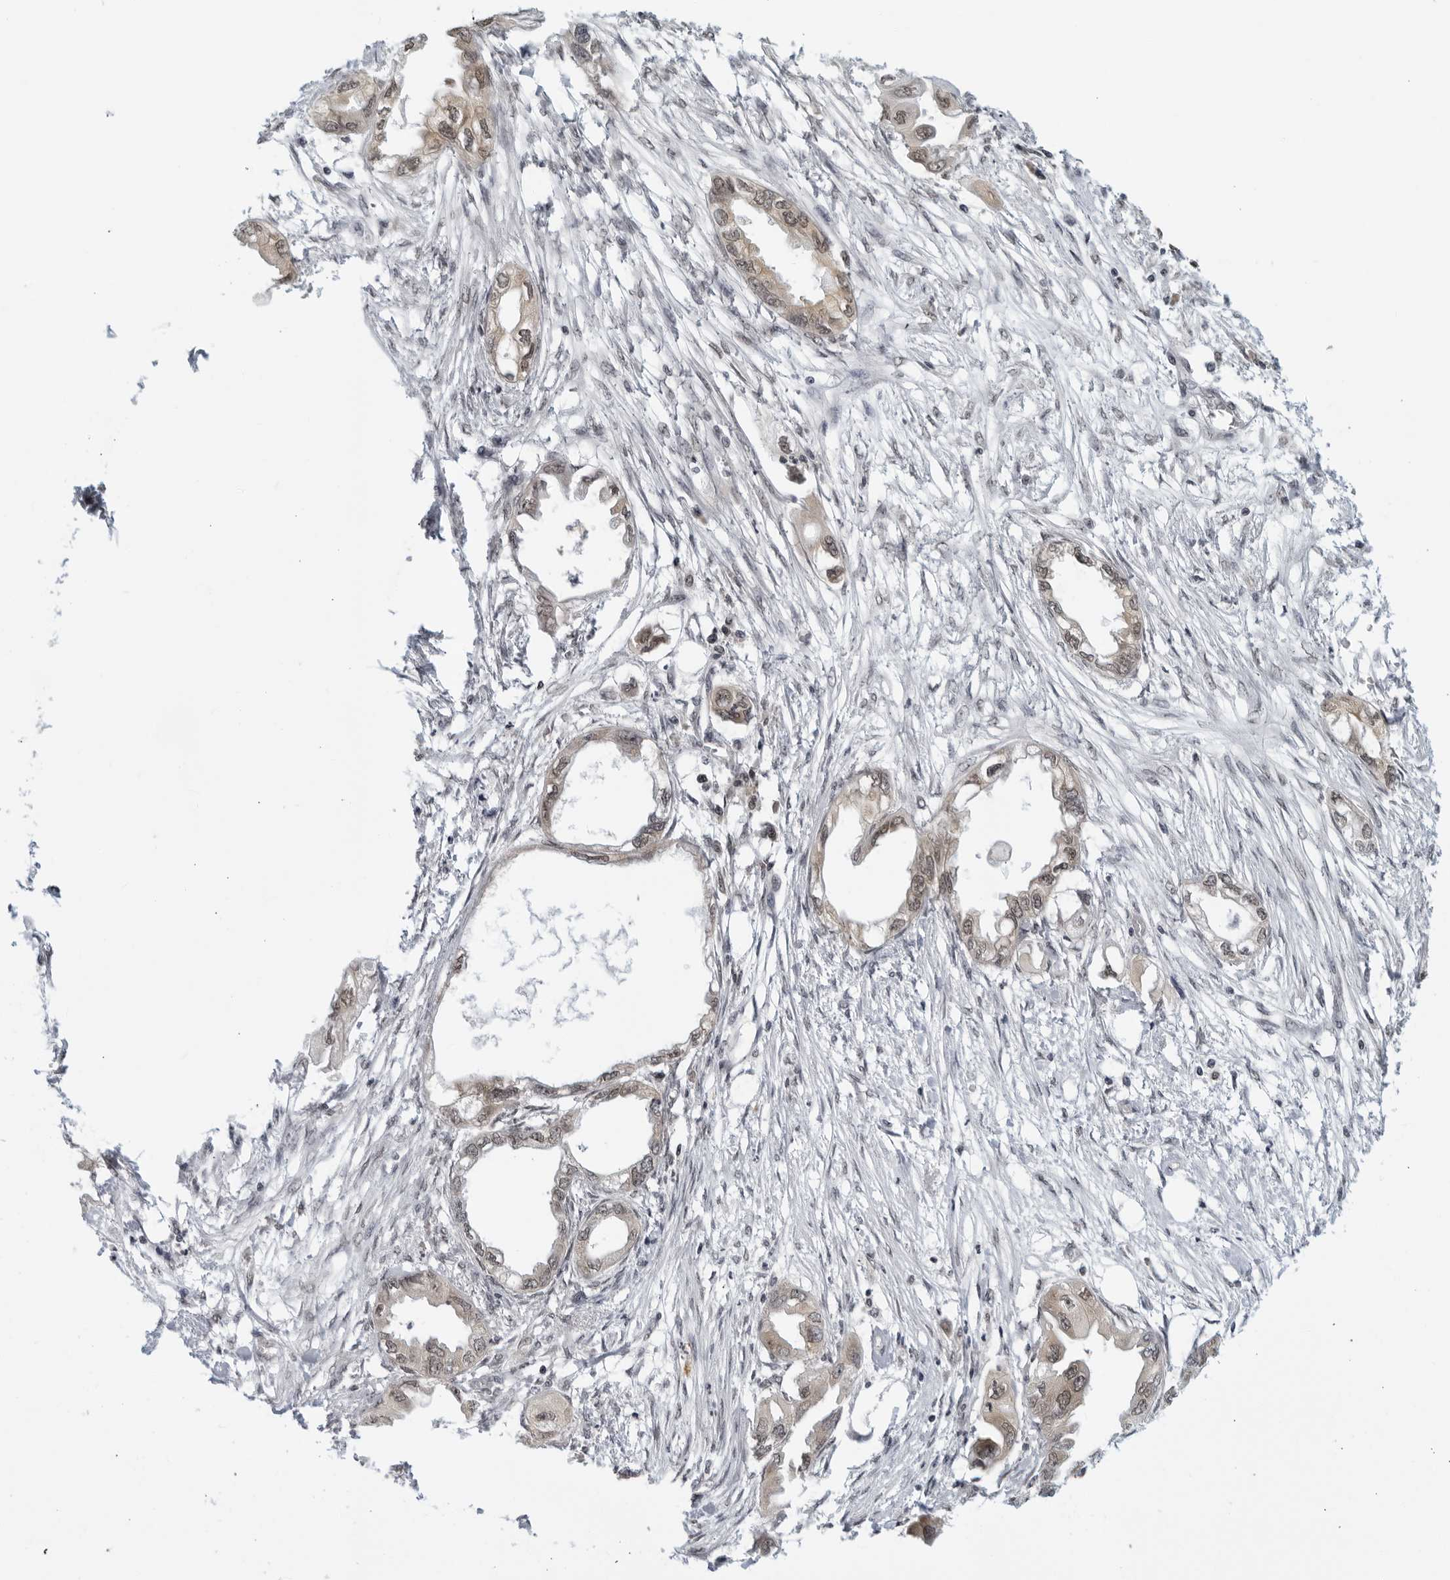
{"staining": {"intensity": "weak", "quantity": ">75%", "location": "cytoplasmic/membranous,nuclear"}, "tissue": "endometrial cancer", "cell_type": "Tumor cells", "image_type": "cancer", "snomed": [{"axis": "morphology", "description": "Adenocarcinoma, NOS"}, {"axis": "morphology", "description": "Adenocarcinoma, metastatic, NOS"}, {"axis": "topography", "description": "Adipose tissue"}, {"axis": "topography", "description": "Endometrium"}], "caption": "Weak cytoplasmic/membranous and nuclear staining is appreciated in approximately >75% of tumor cells in endometrial metastatic adenocarcinoma. Immunohistochemistry stains the protein of interest in brown and the nuclei are stained blue.", "gene": "CC2D1B", "patient": {"sex": "female", "age": 67}}